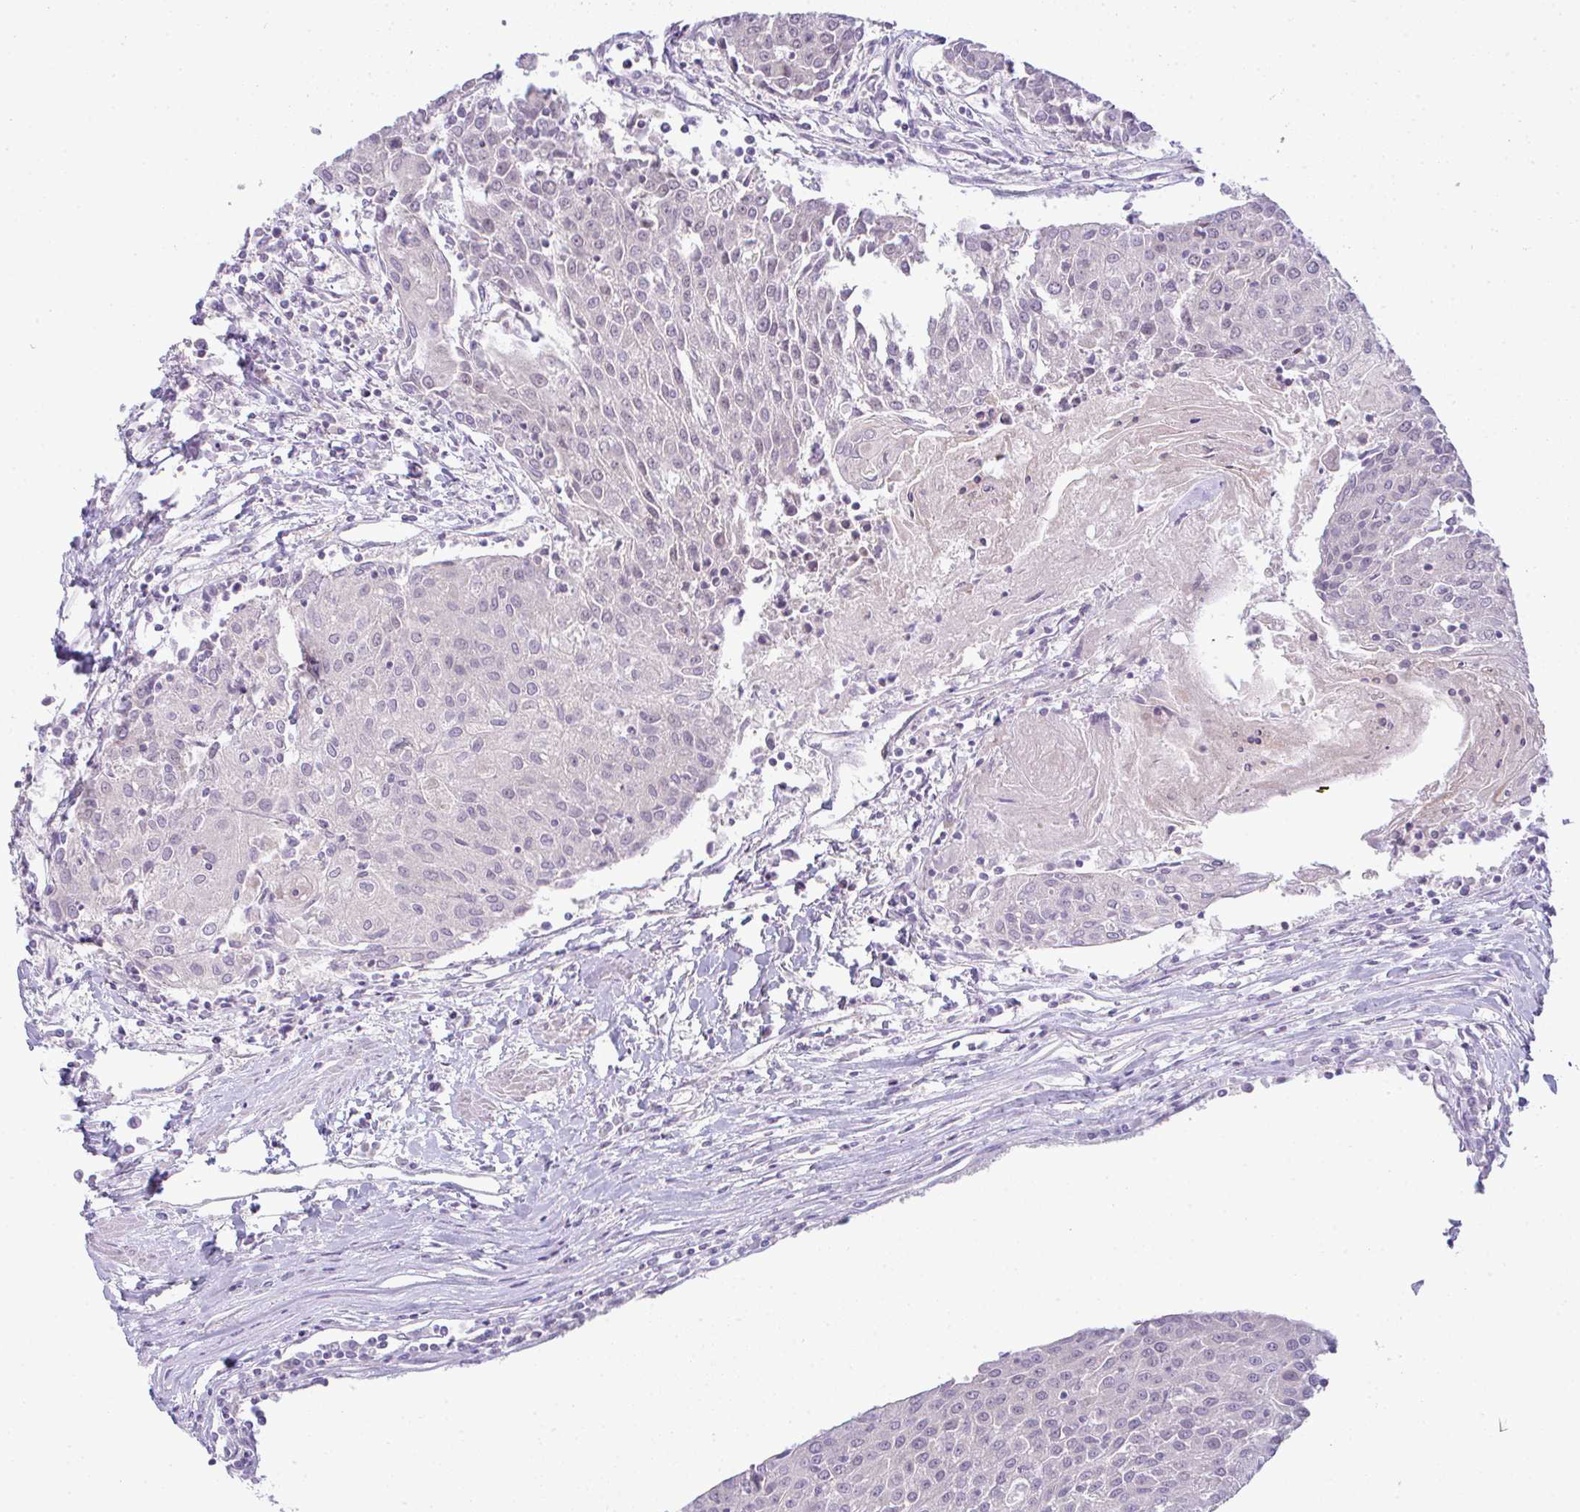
{"staining": {"intensity": "negative", "quantity": "none", "location": "none"}, "tissue": "urothelial cancer", "cell_type": "Tumor cells", "image_type": "cancer", "snomed": [{"axis": "morphology", "description": "Urothelial carcinoma, High grade"}, {"axis": "topography", "description": "Urinary bladder"}], "caption": "Tumor cells are negative for protein expression in human urothelial cancer. (DAB immunohistochemistry visualized using brightfield microscopy, high magnification).", "gene": "CSE1L", "patient": {"sex": "female", "age": 85}}